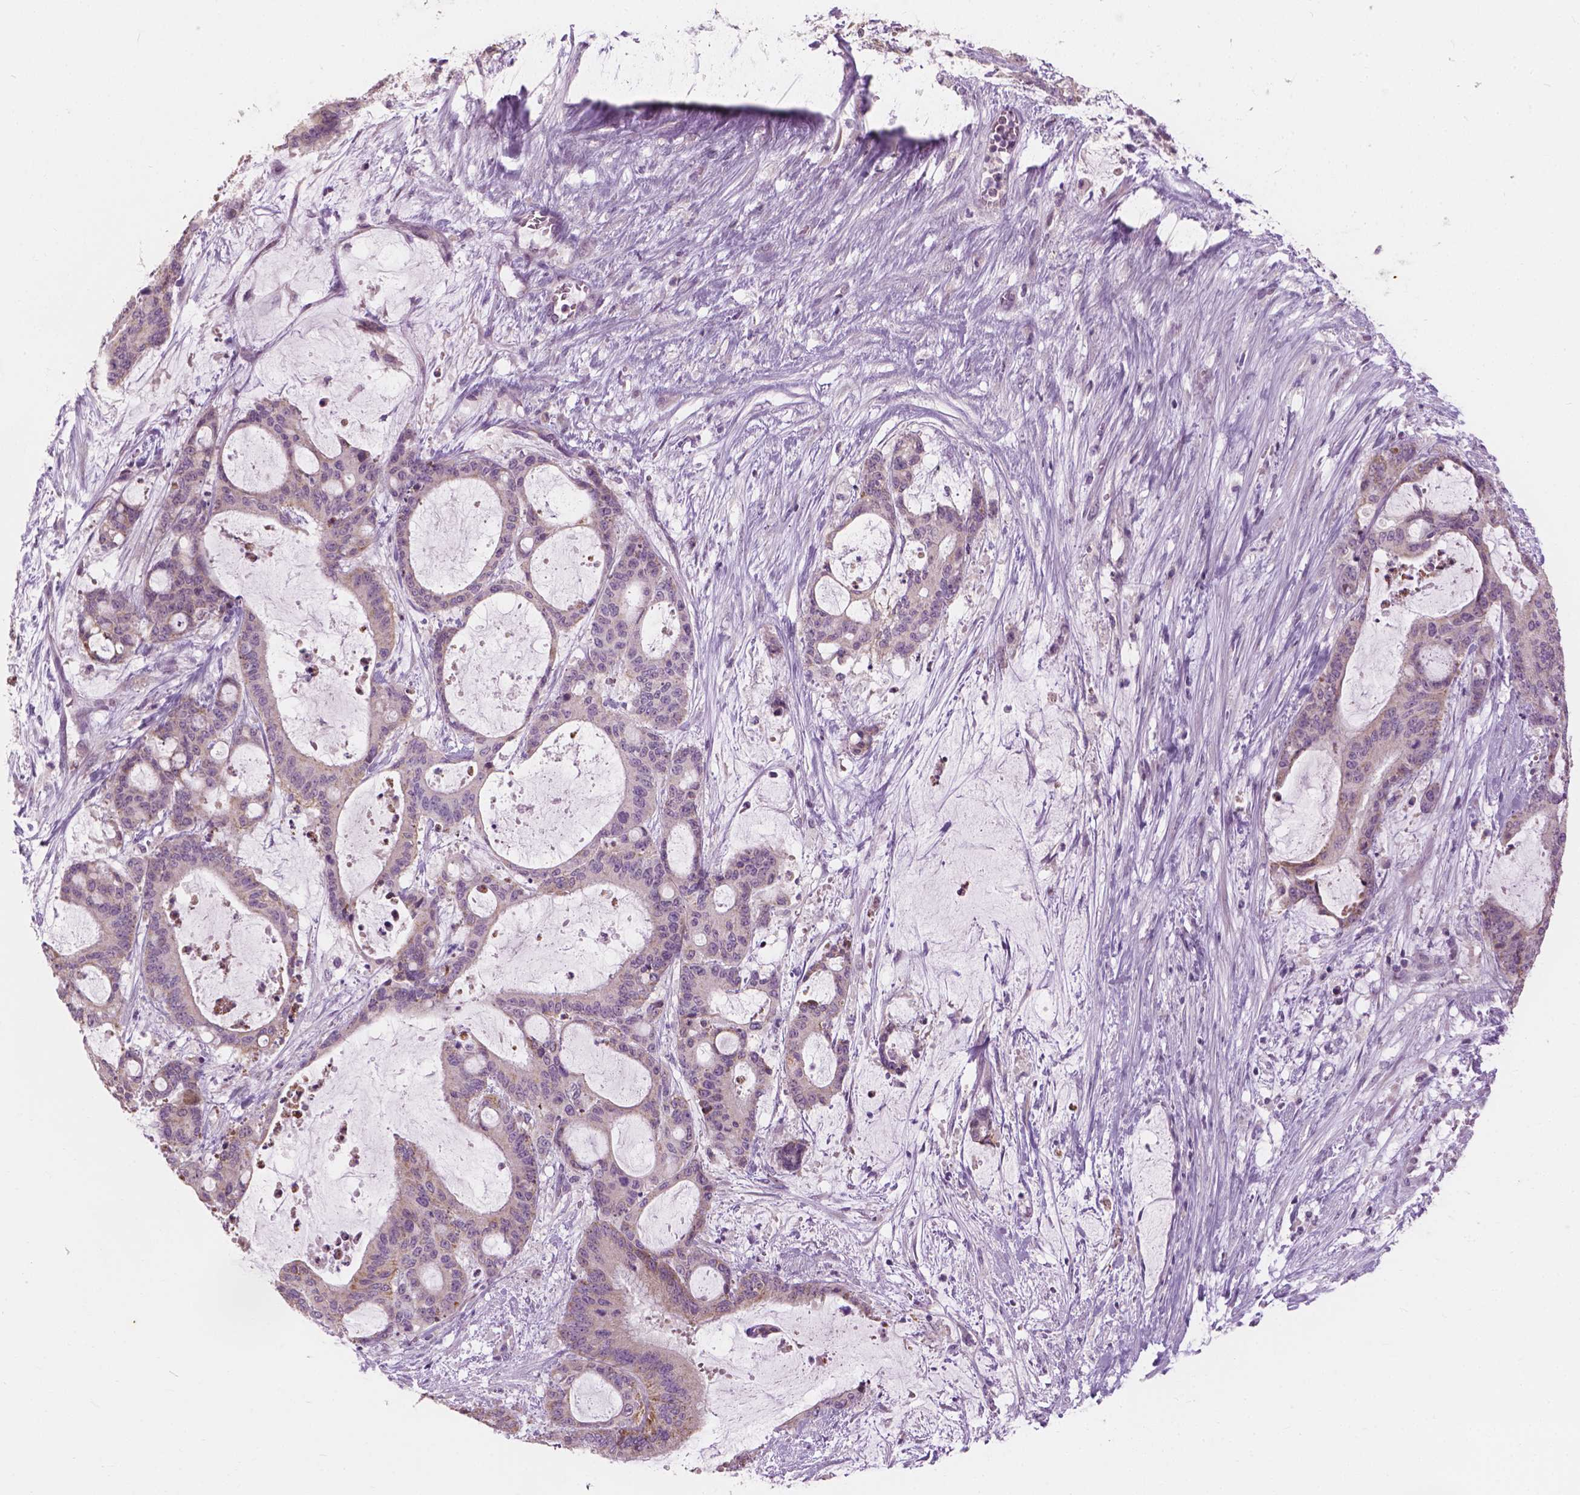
{"staining": {"intensity": "negative", "quantity": "none", "location": "none"}, "tissue": "liver cancer", "cell_type": "Tumor cells", "image_type": "cancer", "snomed": [{"axis": "morphology", "description": "Normal tissue, NOS"}, {"axis": "morphology", "description": "Cholangiocarcinoma"}, {"axis": "topography", "description": "Liver"}, {"axis": "topography", "description": "Peripheral nerve tissue"}], "caption": "Immunohistochemistry of human liver cholangiocarcinoma demonstrates no staining in tumor cells. Brightfield microscopy of IHC stained with DAB (brown) and hematoxylin (blue), captured at high magnification.", "gene": "CFAP126", "patient": {"sex": "female", "age": 73}}